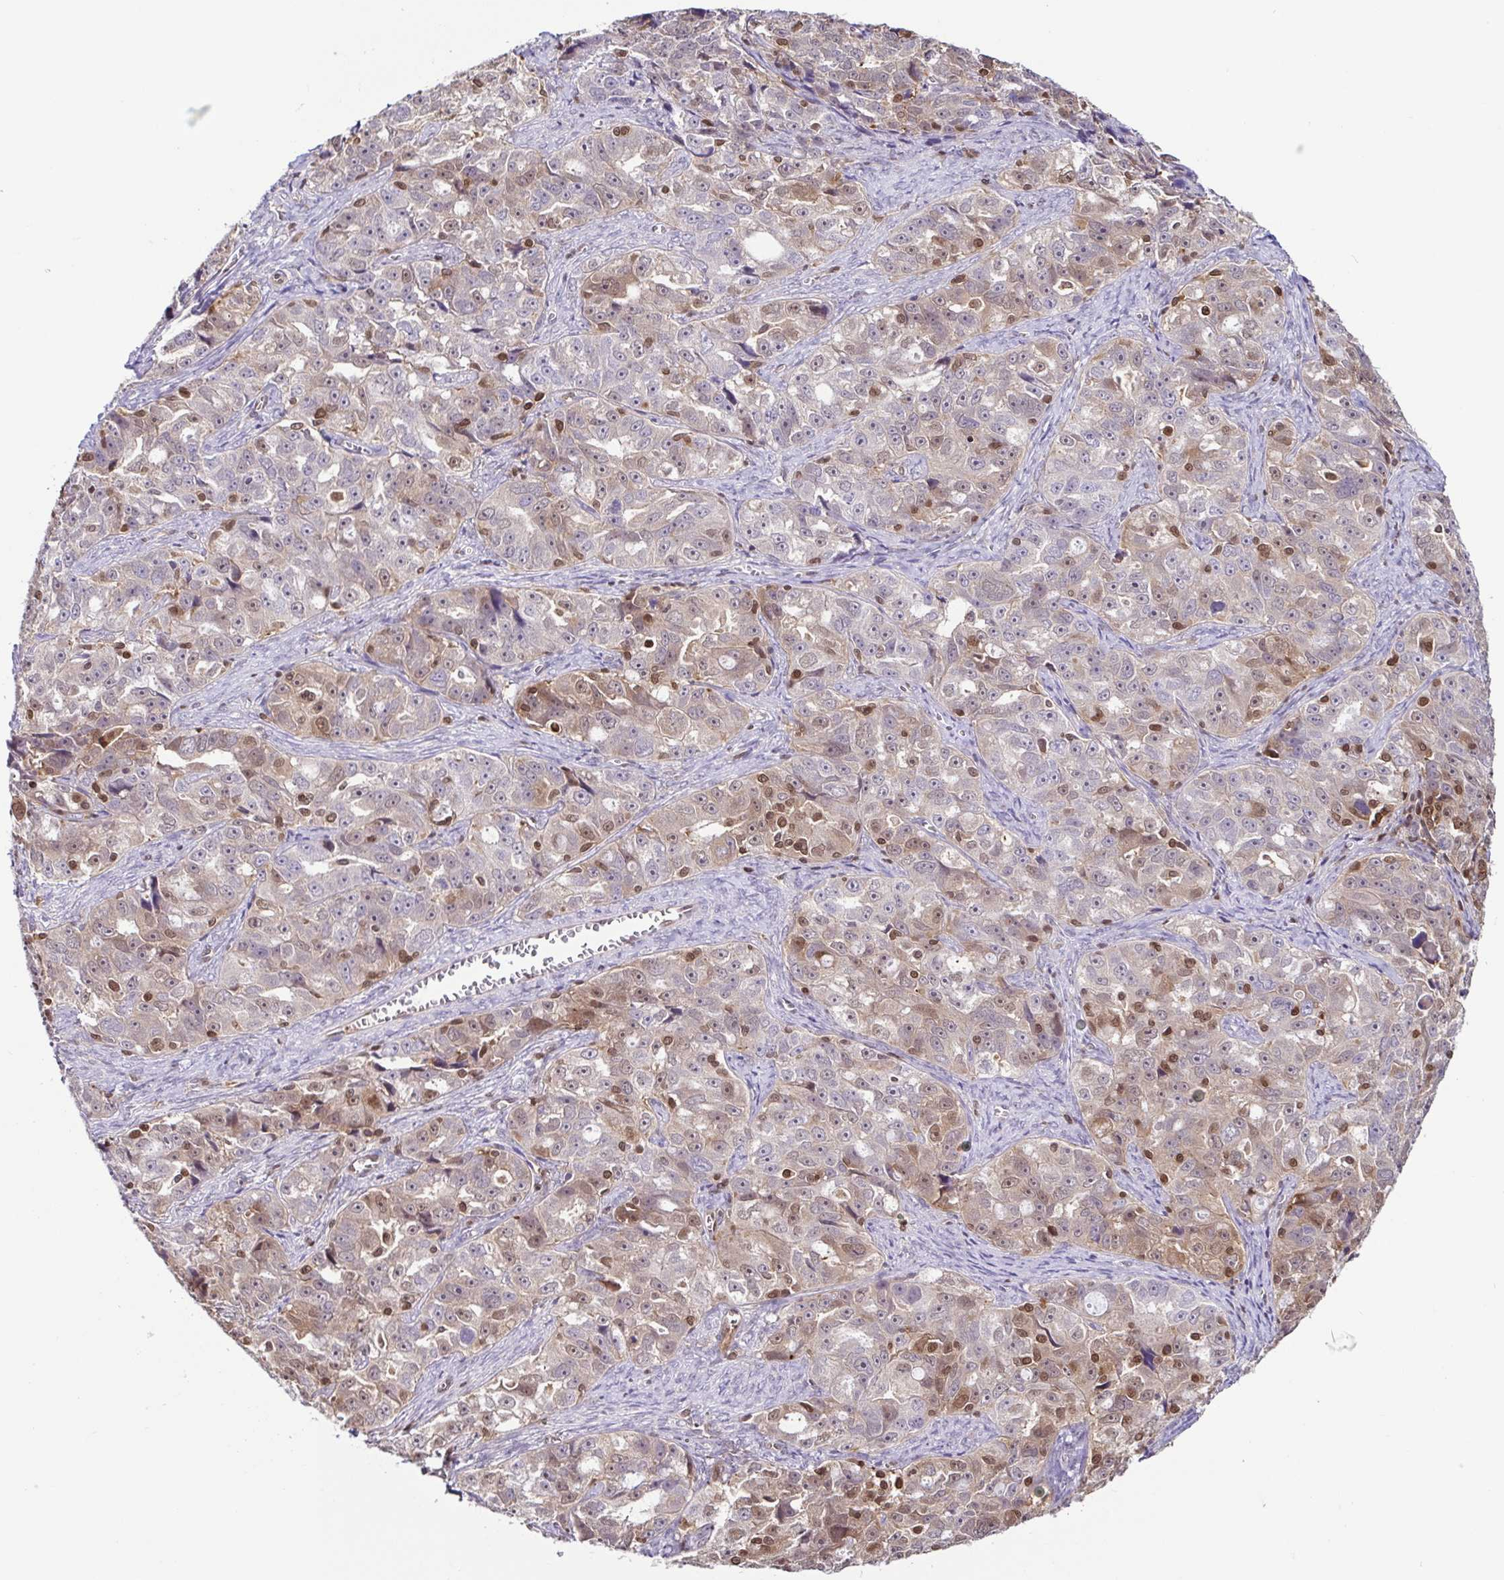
{"staining": {"intensity": "weak", "quantity": "25%-75%", "location": "cytoplasmic/membranous,nuclear"}, "tissue": "ovarian cancer", "cell_type": "Tumor cells", "image_type": "cancer", "snomed": [{"axis": "morphology", "description": "Cystadenocarcinoma, serous, NOS"}, {"axis": "topography", "description": "Ovary"}], "caption": "High-magnification brightfield microscopy of serous cystadenocarcinoma (ovarian) stained with DAB (brown) and counterstained with hematoxylin (blue). tumor cells exhibit weak cytoplasmic/membranous and nuclear expression is present in about25%-75% of cells. Nuclei are stained in blue.", "gene": "PSMB9", "patient": {"sex": "female", "age": 51}}